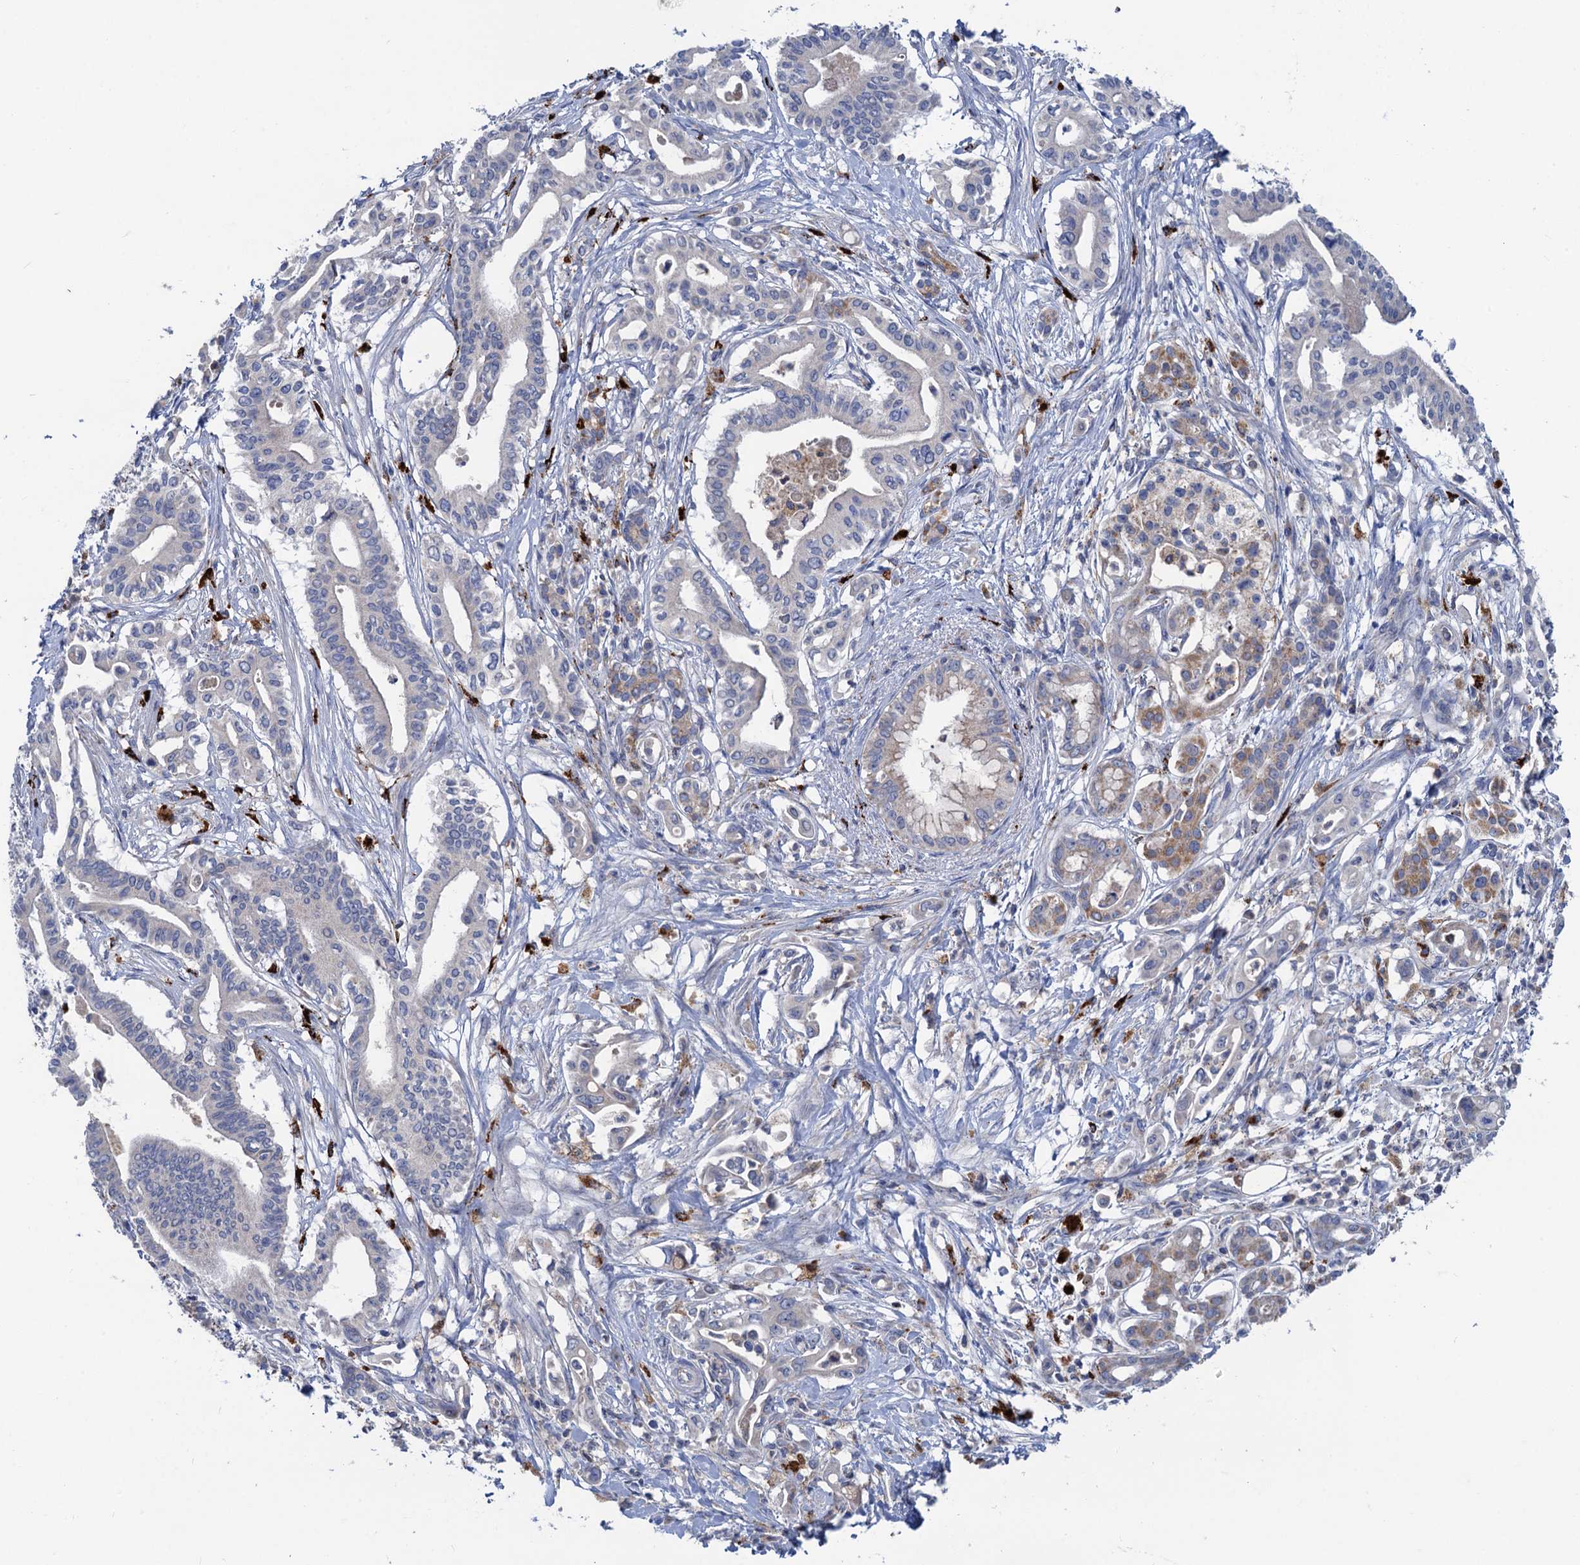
{"staining": {"intensity": "negative", "quantity": "none", "location": "none"}, "tissue": "pancreatic cancer", "cell_type": "Tumor cells", "image_type": "cancer", "snomed": [{"axis": "morphology", "description": "Adenocarcinoma, NOS"}, {"axis": "topography", "description": "Pancreas"}], "caption": "DAB (3,3'-diaminobenzidine) immunohistochemical staining of pancreatic adenocarcinoma shows no significant staining in tumor cells.", "gene": "ANKS3", "patient": {"sex": "female", "age": 77}}